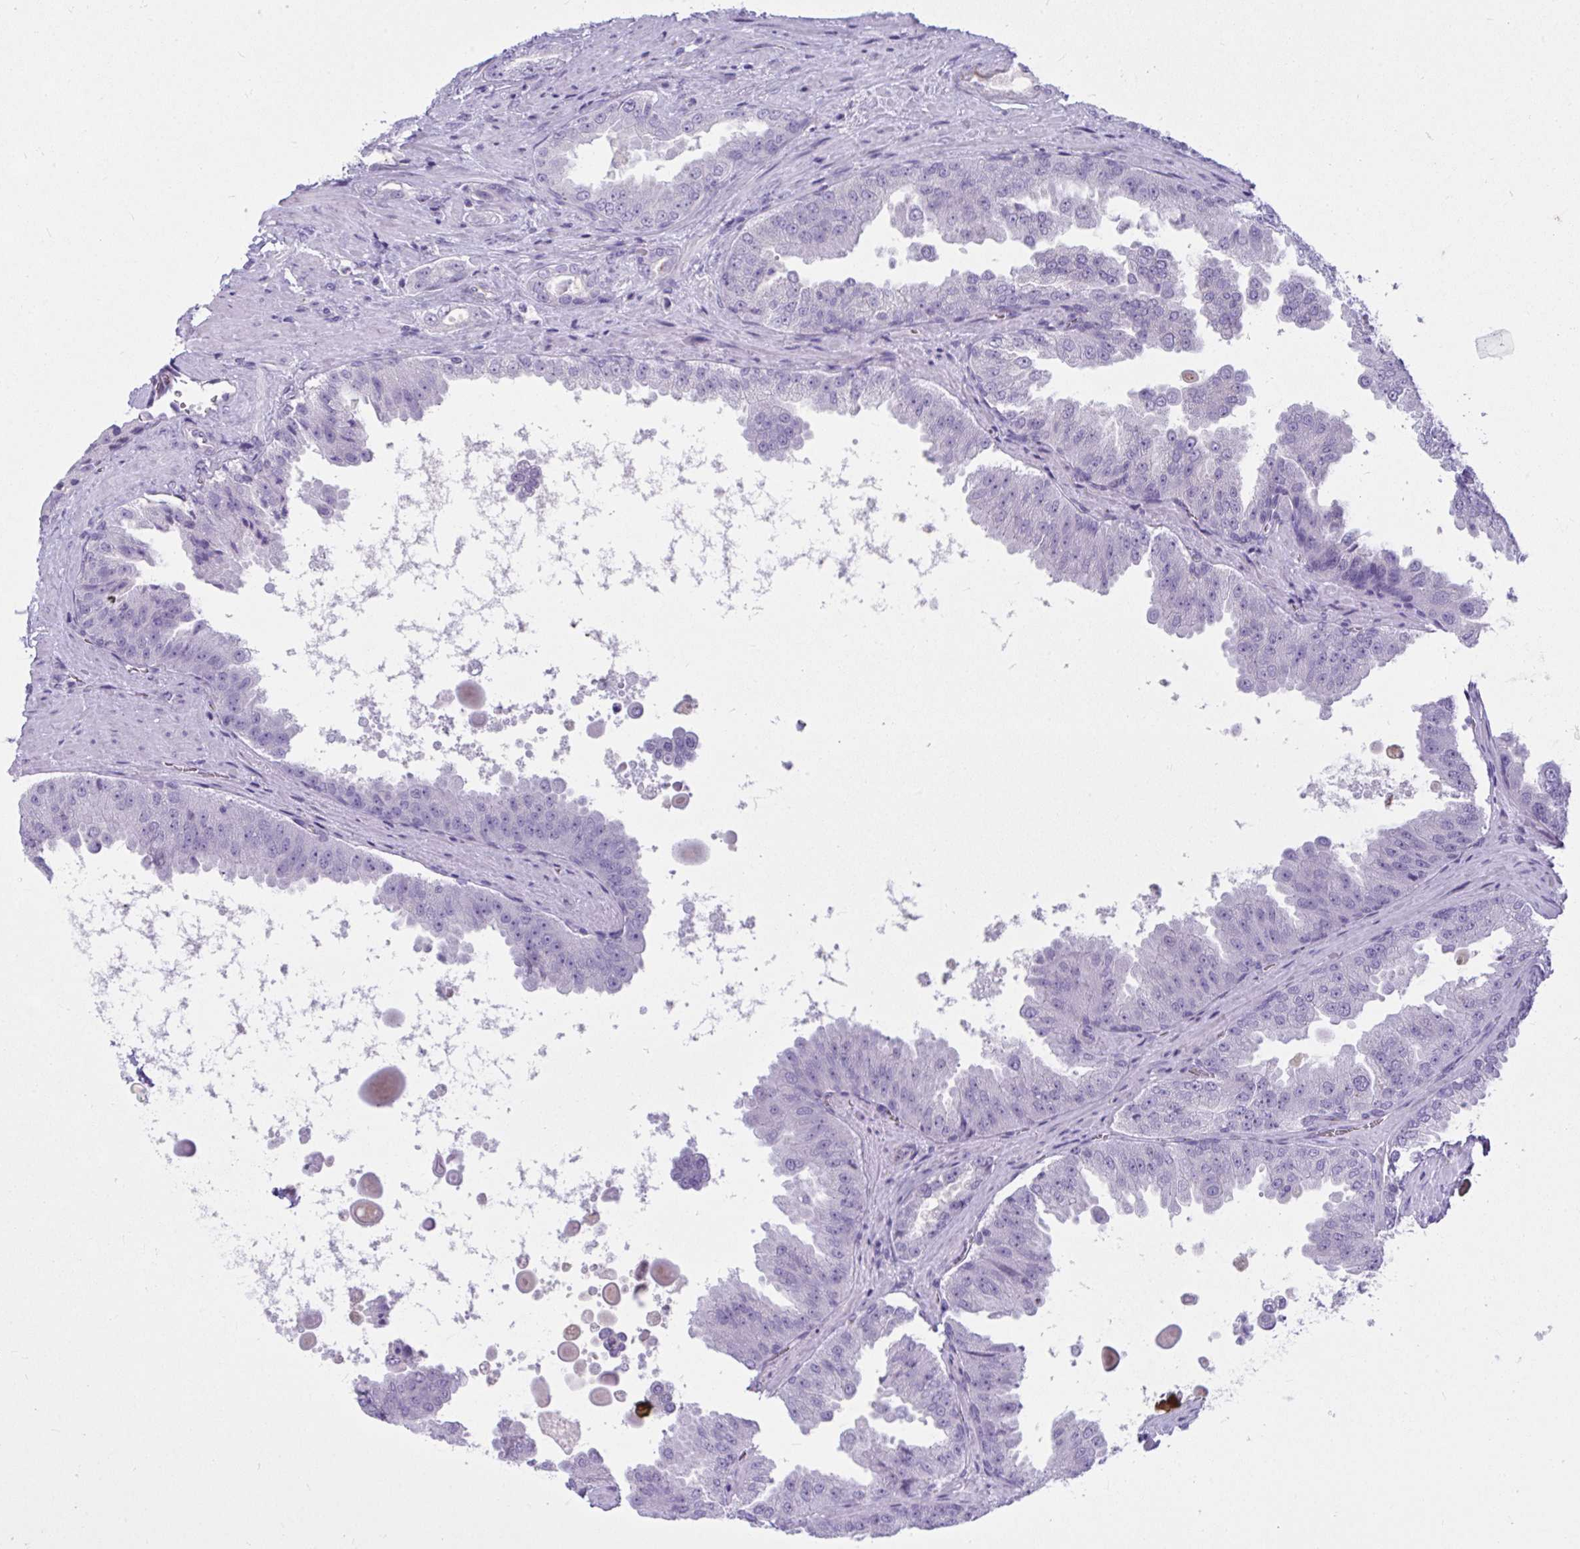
{"staining": {"intensity": "negative", "quantity": "none", "location": "none"}, "tissue": "prostate cancer", "cell_type": "Tumor cells", "image_type": "cancer", "snomed": [{"axis": "morphology", "description": "Adenocarcinoma, Low grade"}, {"axis": "topography", "description": "Prostate"}], "caption": "This image is of prostate cancer (adenocarcinoma (low-grade)) stained with immunohistochemistry (IHC) to label a protein in brown with the nuclei are counter-stained blue. There is no positivity in tumor cells.", "gene": "LRRC36", "patient": {"sex": "male", "age": 67}}